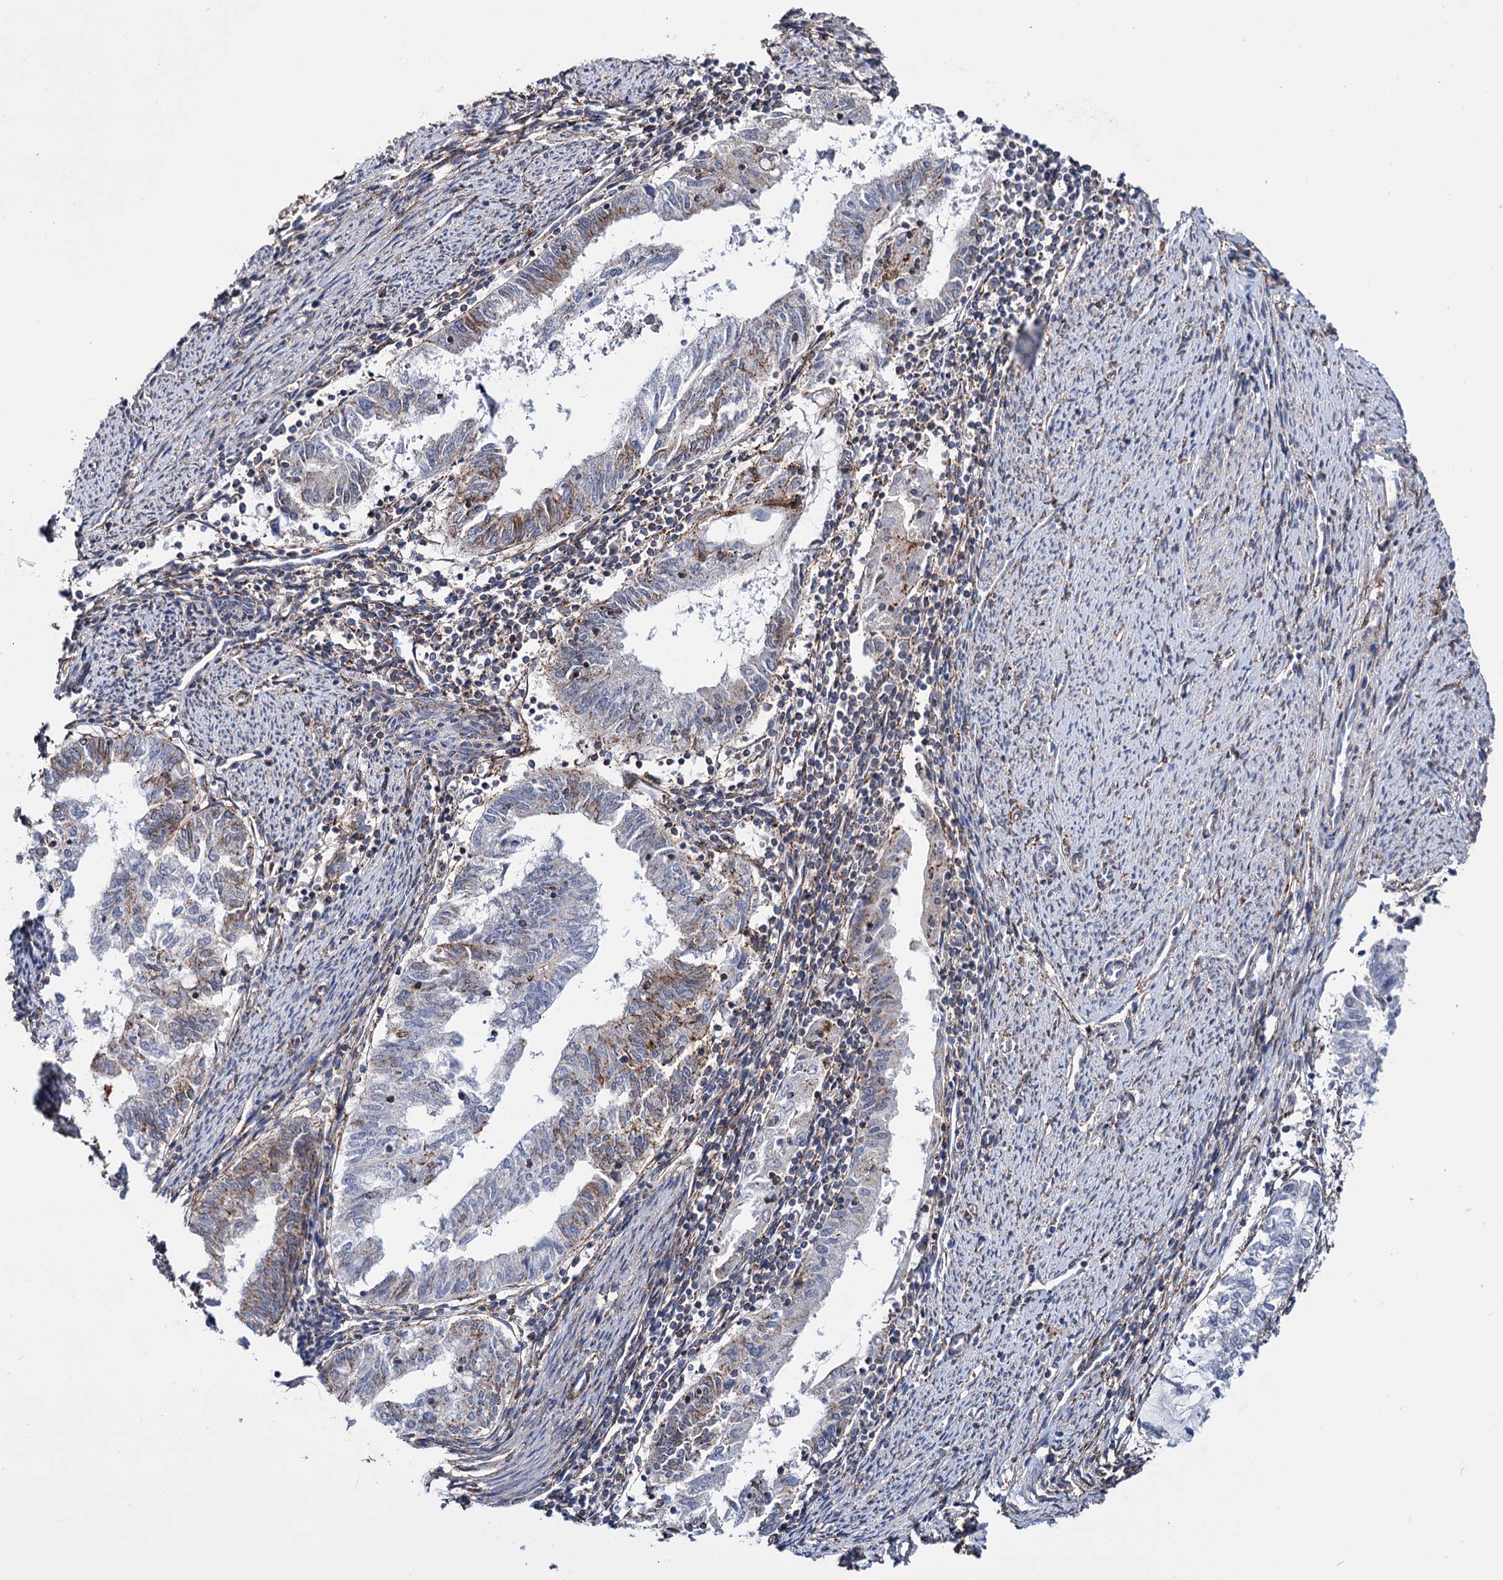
{"staining": {"intensity": "weak", "quantity": "<25%", "location": "cytoplasmic/membranous"}, "tissue": "endometrial cancer", "cell_type": "Tumor cells", "image_type": "cancer", "snomed": [{"axis": "morphology", "description": "Adenocarcinoma, NOS"}, {"axis": "topography", "description": "Endometrium"}], "caption": "Immunohistochemistry (IHC) of endometrial cancer (adenocarcinoma) reveals no staining in tumor cells.", "gene": "DEF6", "patient": {"sex": "female", "age": 79}}